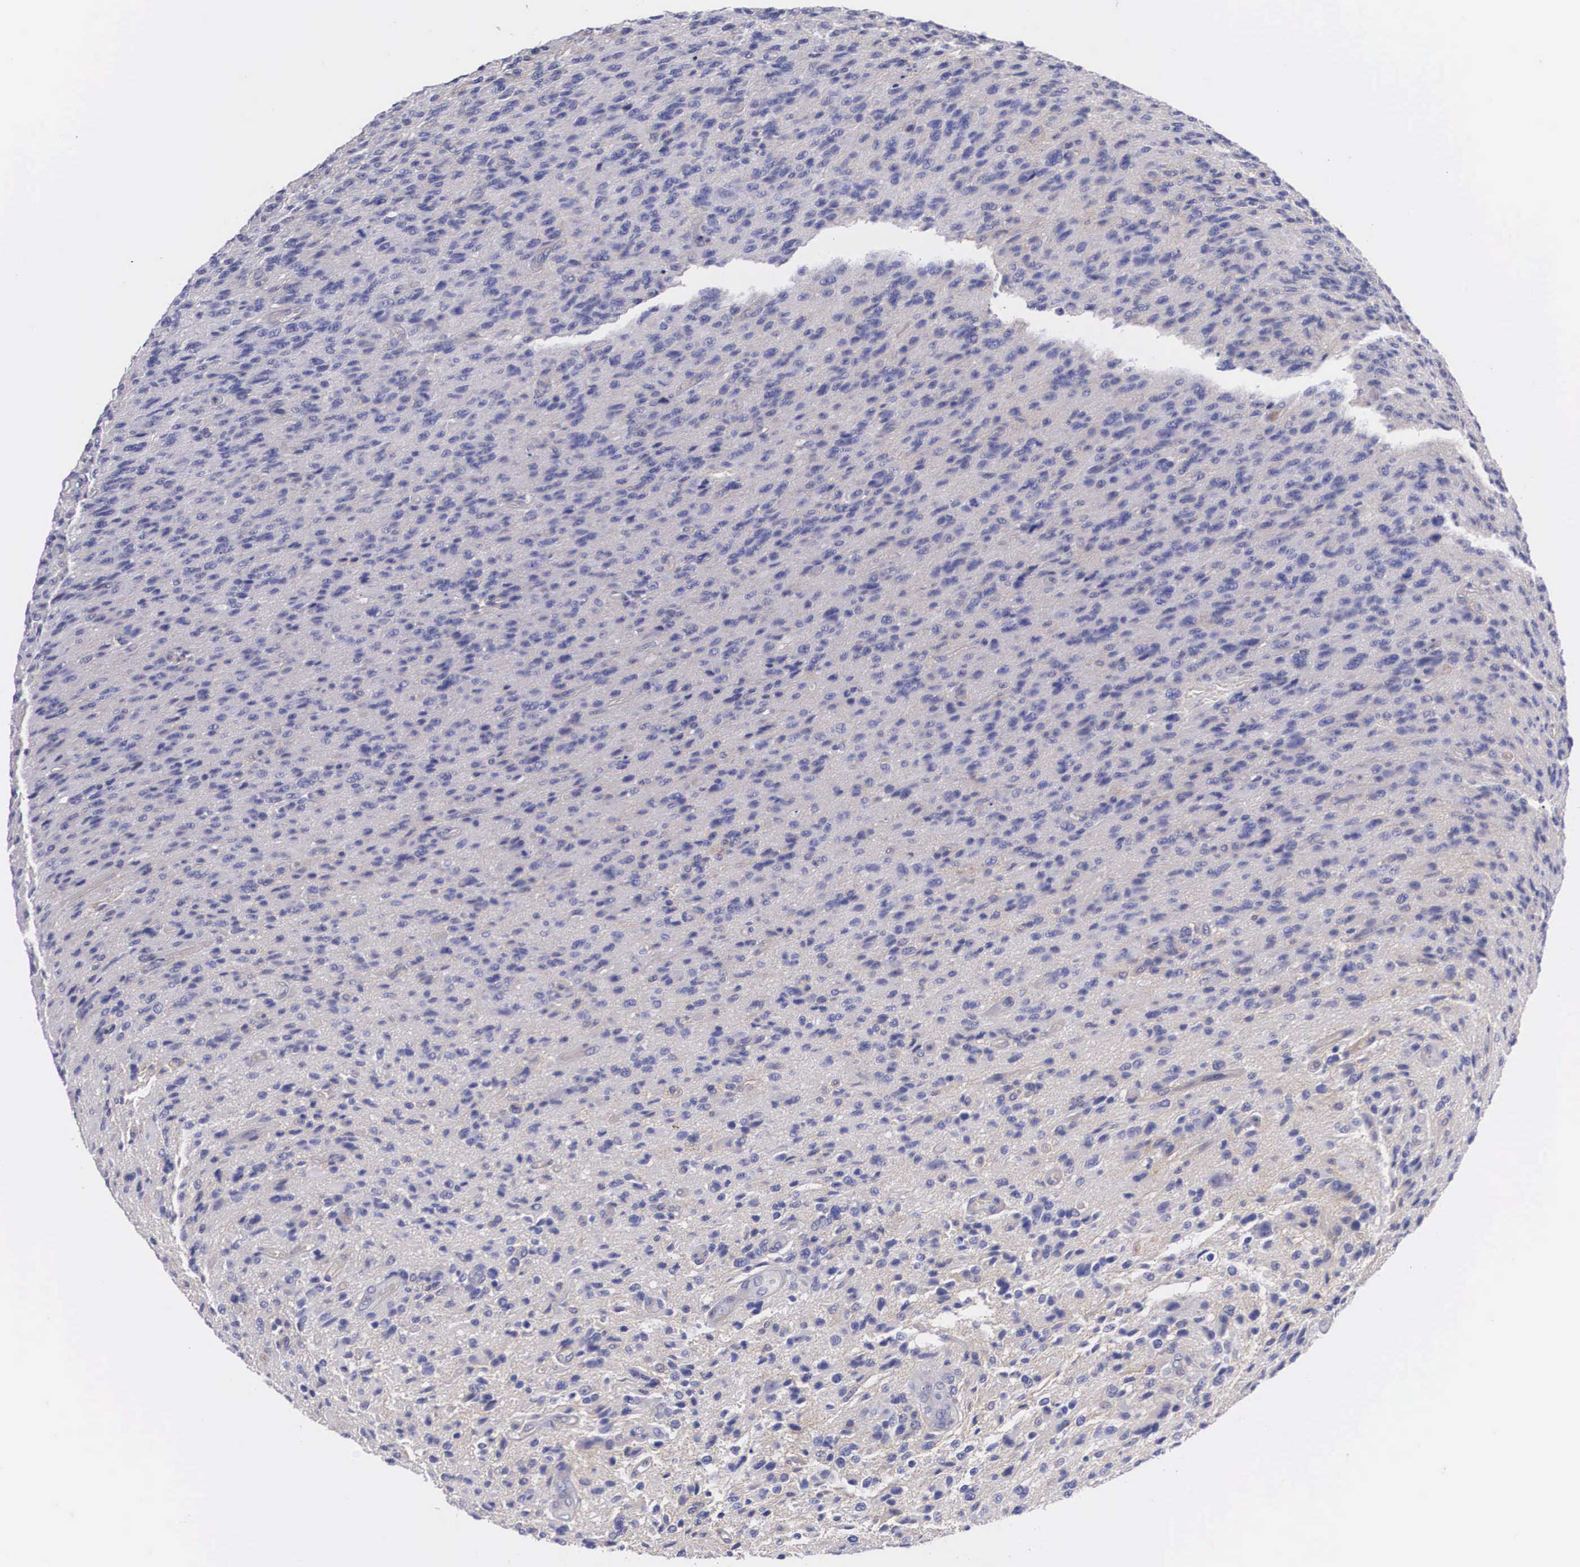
{"staining": {"intensity": "negative", "quantity": "none", "location": "none"}, "tissue": "glioma", "cell_type": "Tumor cells", "image_type": "cancer", "snomed": [{"axis": "morphology", "description": "Glioma, malignant, High grade"}, {"axis": "topography", "description": "Brain"}], "caption": "This photomicrograph is of glioma stained with IHC to label a protein in brown with the nuclei are counter-stained blue. There is no positivity in tumor cells.", "gene": "NR4A2", "patient": {"sex": "male", "age": 36}}